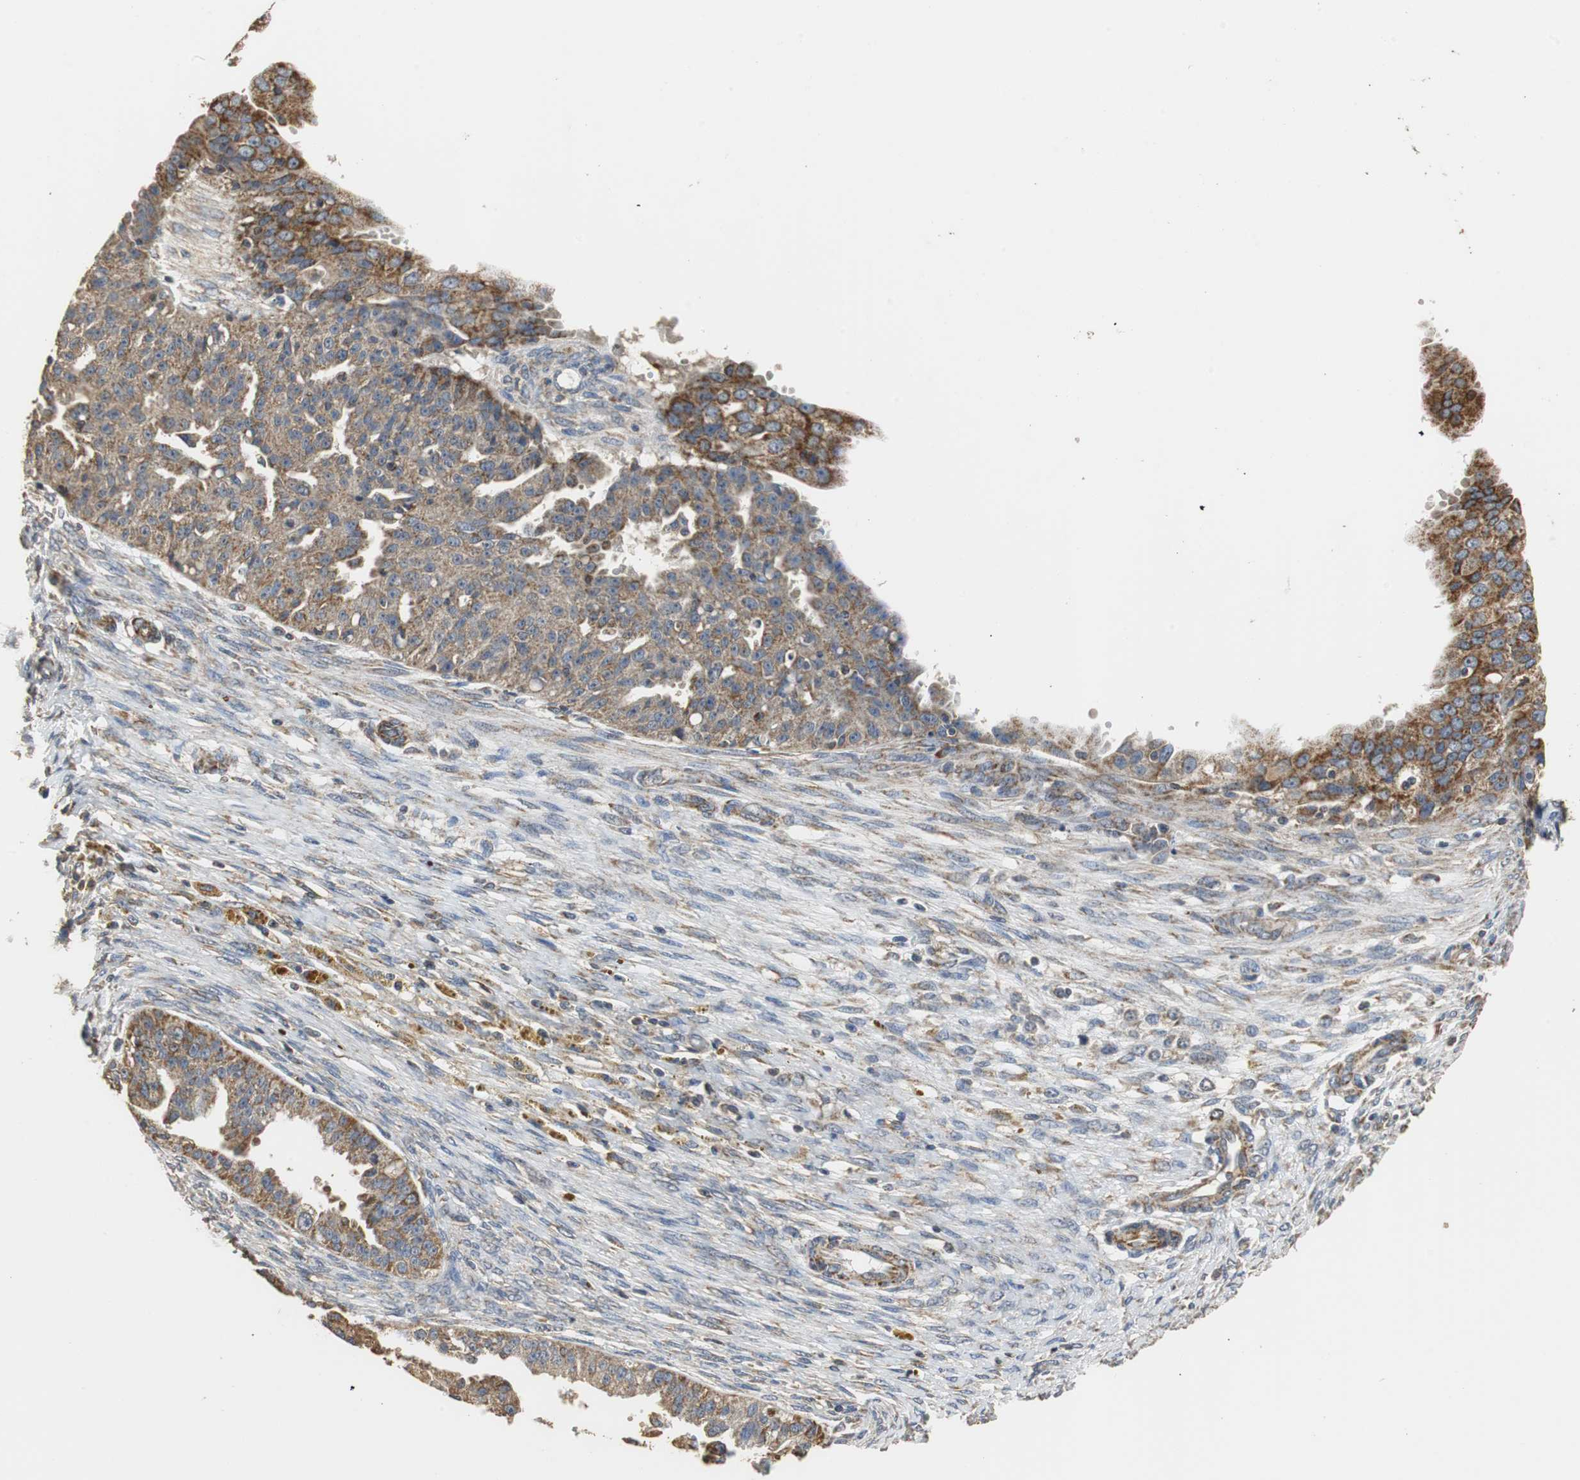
{"staining": {"intensity": "weak", "quantity": "25%-75%", "location": "cytoplasmic/membranous"}, "tissue": "ovarian cancer", "cell_type": "Tumor cells", "image_type": "cancer", "snomed": [{"axis": "morphology", "description": "Cystadenocarcinoma, serous, NOS"}, {"axis": "topography", "description": "Ovary"}], "caption": "A histopathology image showing weak cytoplasmic/membranous staining in approximately 25%-75% of tumor cells in ovarian cancer, as visualized by brown immunohistochemical staining.", "gene": "NNT", "patient": {"sex": "female", "age": 58}}